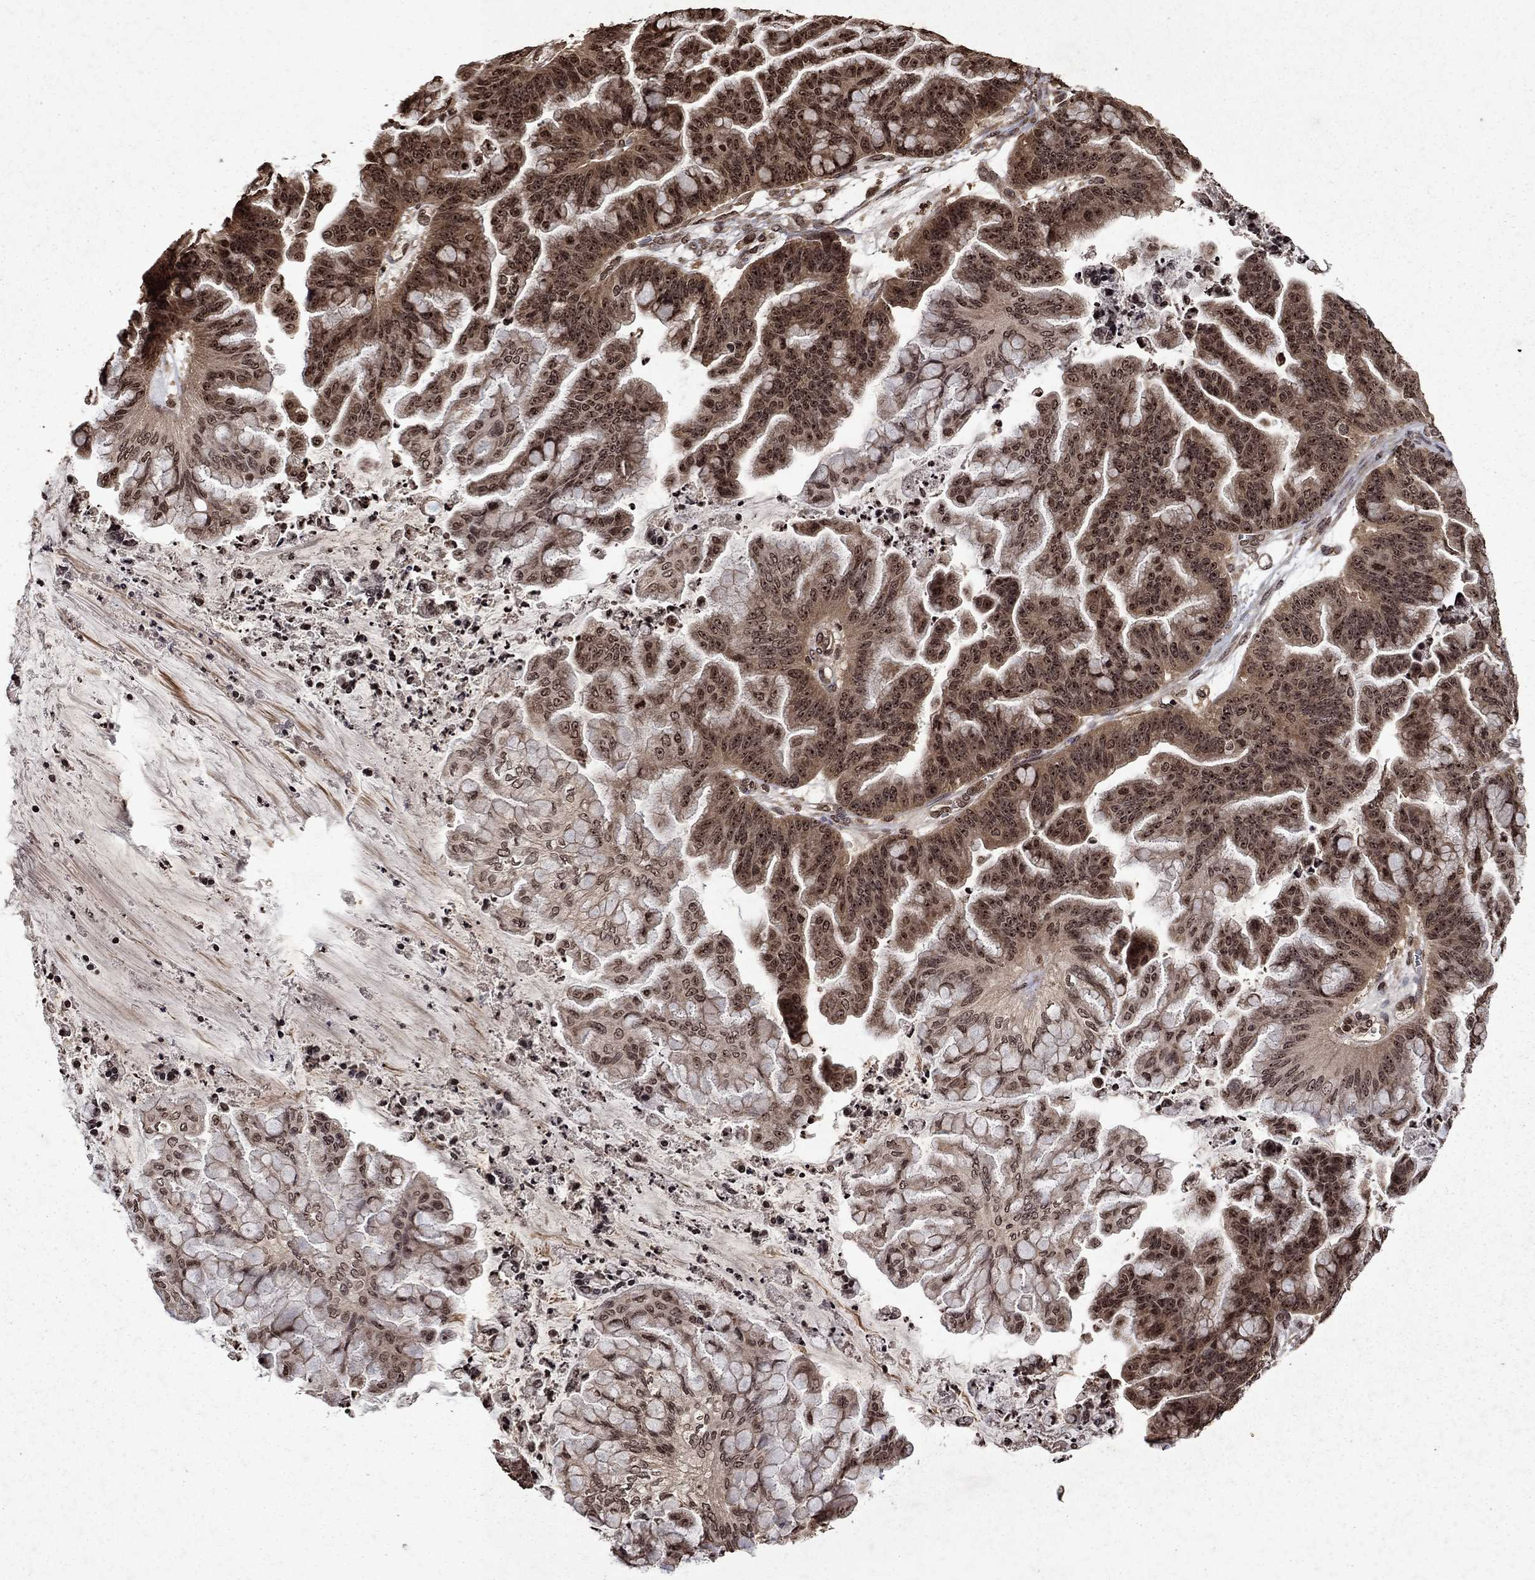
{"staining": {"intensity": "moderate", "quantity": "25%-75%", "location": "cytoplasmic/membranous,nuclear"}, "tissue": "ovarian cancer", "cell_type": "Tumor cells", "image_type": "cancer", "snomed": [{"axis": "morphology", "description": "Cystadenocarcinoma, mucinous, NOS"}, {"axis": "topography", "description": "Ovary"}], "caption": "This histopathology image reveals immunohistochemistry (IHC) staining of human ovarian mucinous cystadenocarcinoma, with medium moderate cytoplasmic/membranous and nuclear expression in approximately 25%-75% of tumor cells.", "gene": "PIN4", "patient": {"sex": "female", "age": 67}}